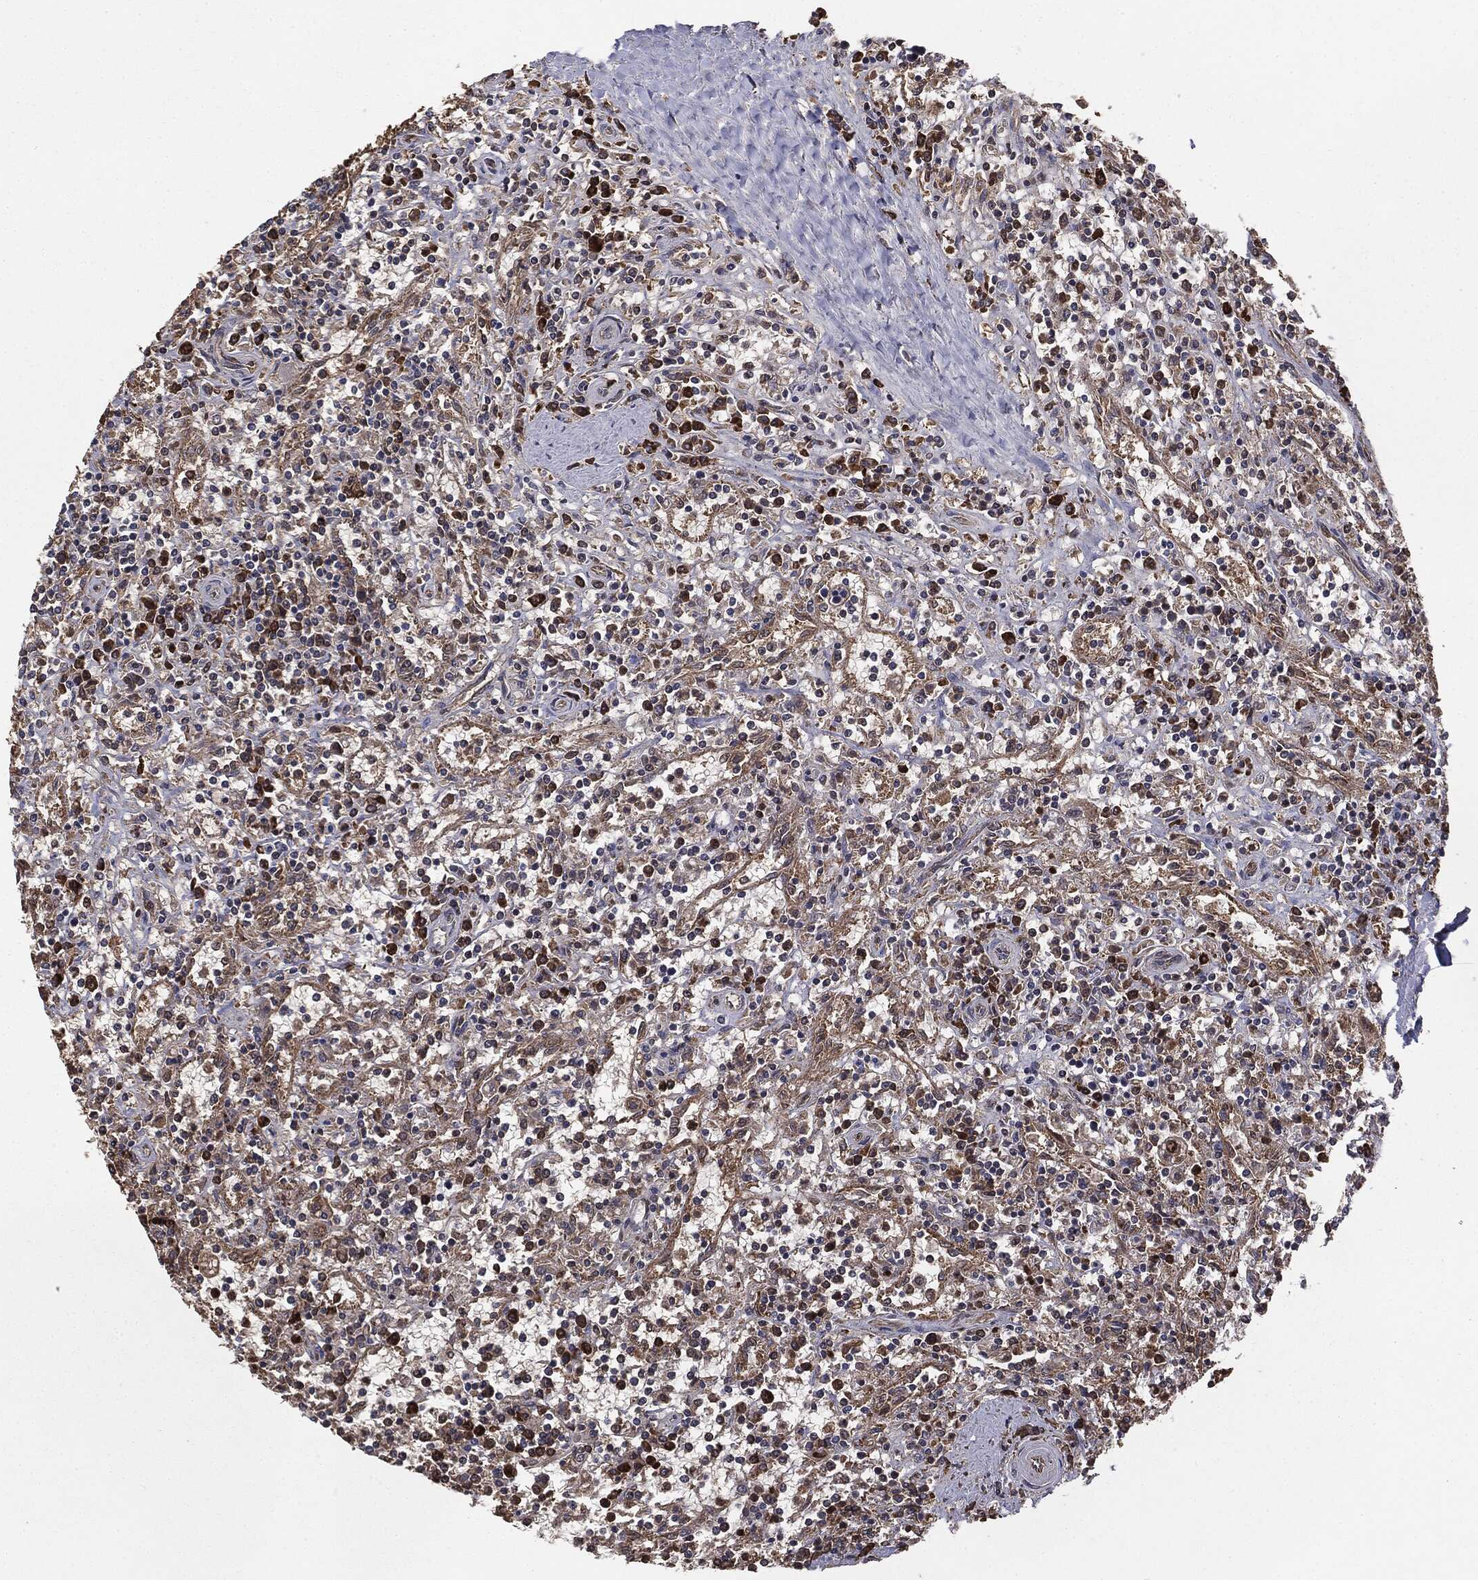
{"staining": {"intensity": "moderate", "quantity": "25%-75%", "location": "cytoplasmic/membranous"}, "tissue": "lymphoma", "cell_type": "Tumor cells", "image_type": "cancer", "snomed": [{"axis": "morphology", "description": "Malignant lymphoma, non-Hodgkin's type, Low grade"}, {"axis": "topography", "description": "Spleen"}], "caption": "A high-resolution image shows immunohistochemistry (IHC) staining of low-grade malignant lymphoma, non-Hodgkin's type, which exhibits moderate cytoplasmic/membranous positivity in approximately 25%-75% of tumor cells.", "gene": "NME1", "patient": {"sex": "male", "age": 62}}